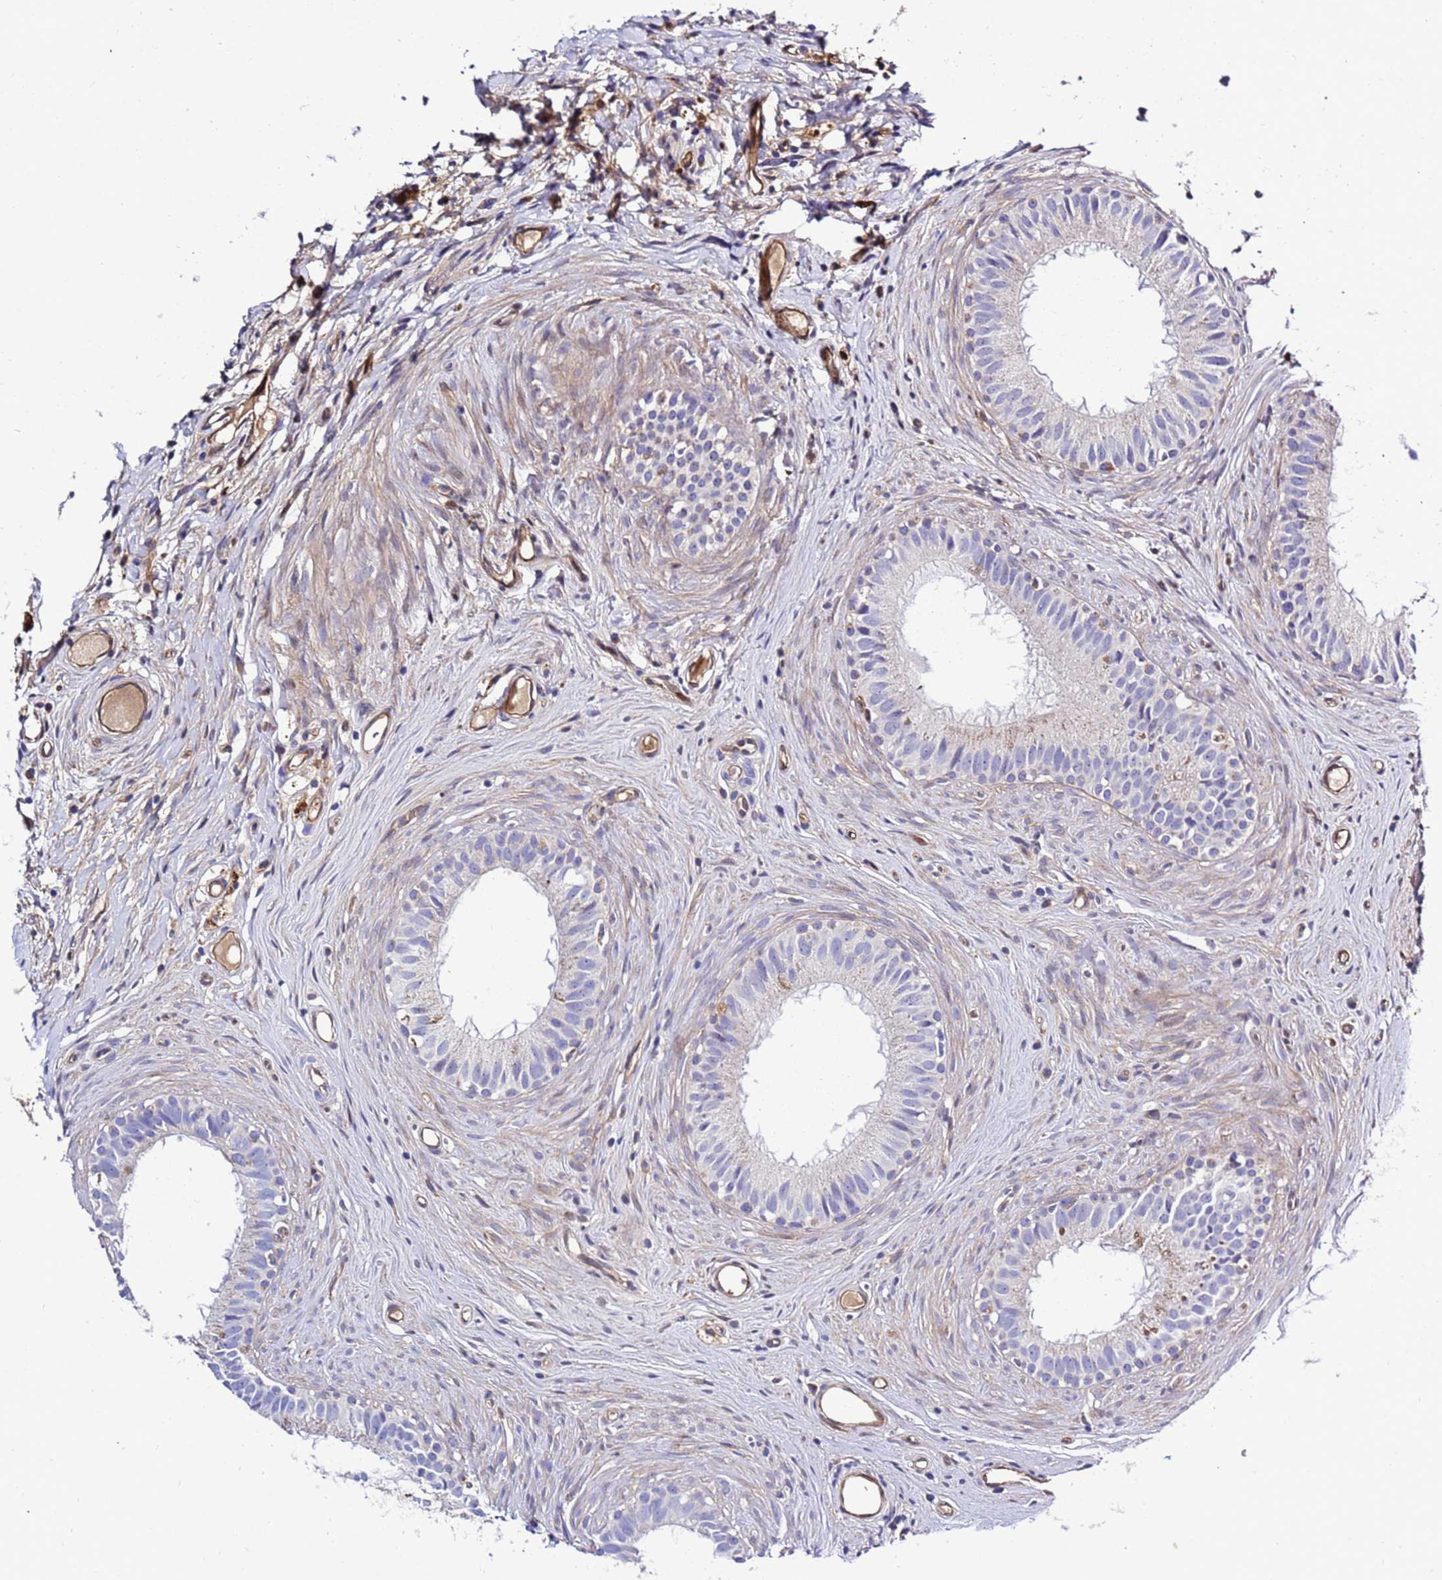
{"staining": {"intensity": "negative", "quantity": "none", "location": "none"}, "tissue": "epididymis", "cell_type": "Glandular cells", "image_type": "normal", "snomed": [{"axis": "morphology", "description": "Normal tissue, NOS"}, {"axis": "topography", "description": "Epididymis"}], "caption": "This image is of unremarkable epididymis stained with immunohistochemistry to label a protein in brown with the nuclei are counter-stained blue. There is no staining in glandular cells. (DAB (3,3'-diaminobenzidine) IHC with hematoxylin counter stain).", "gene": "FOXRED1", "patient": {"sex": "male", "age": 80}}